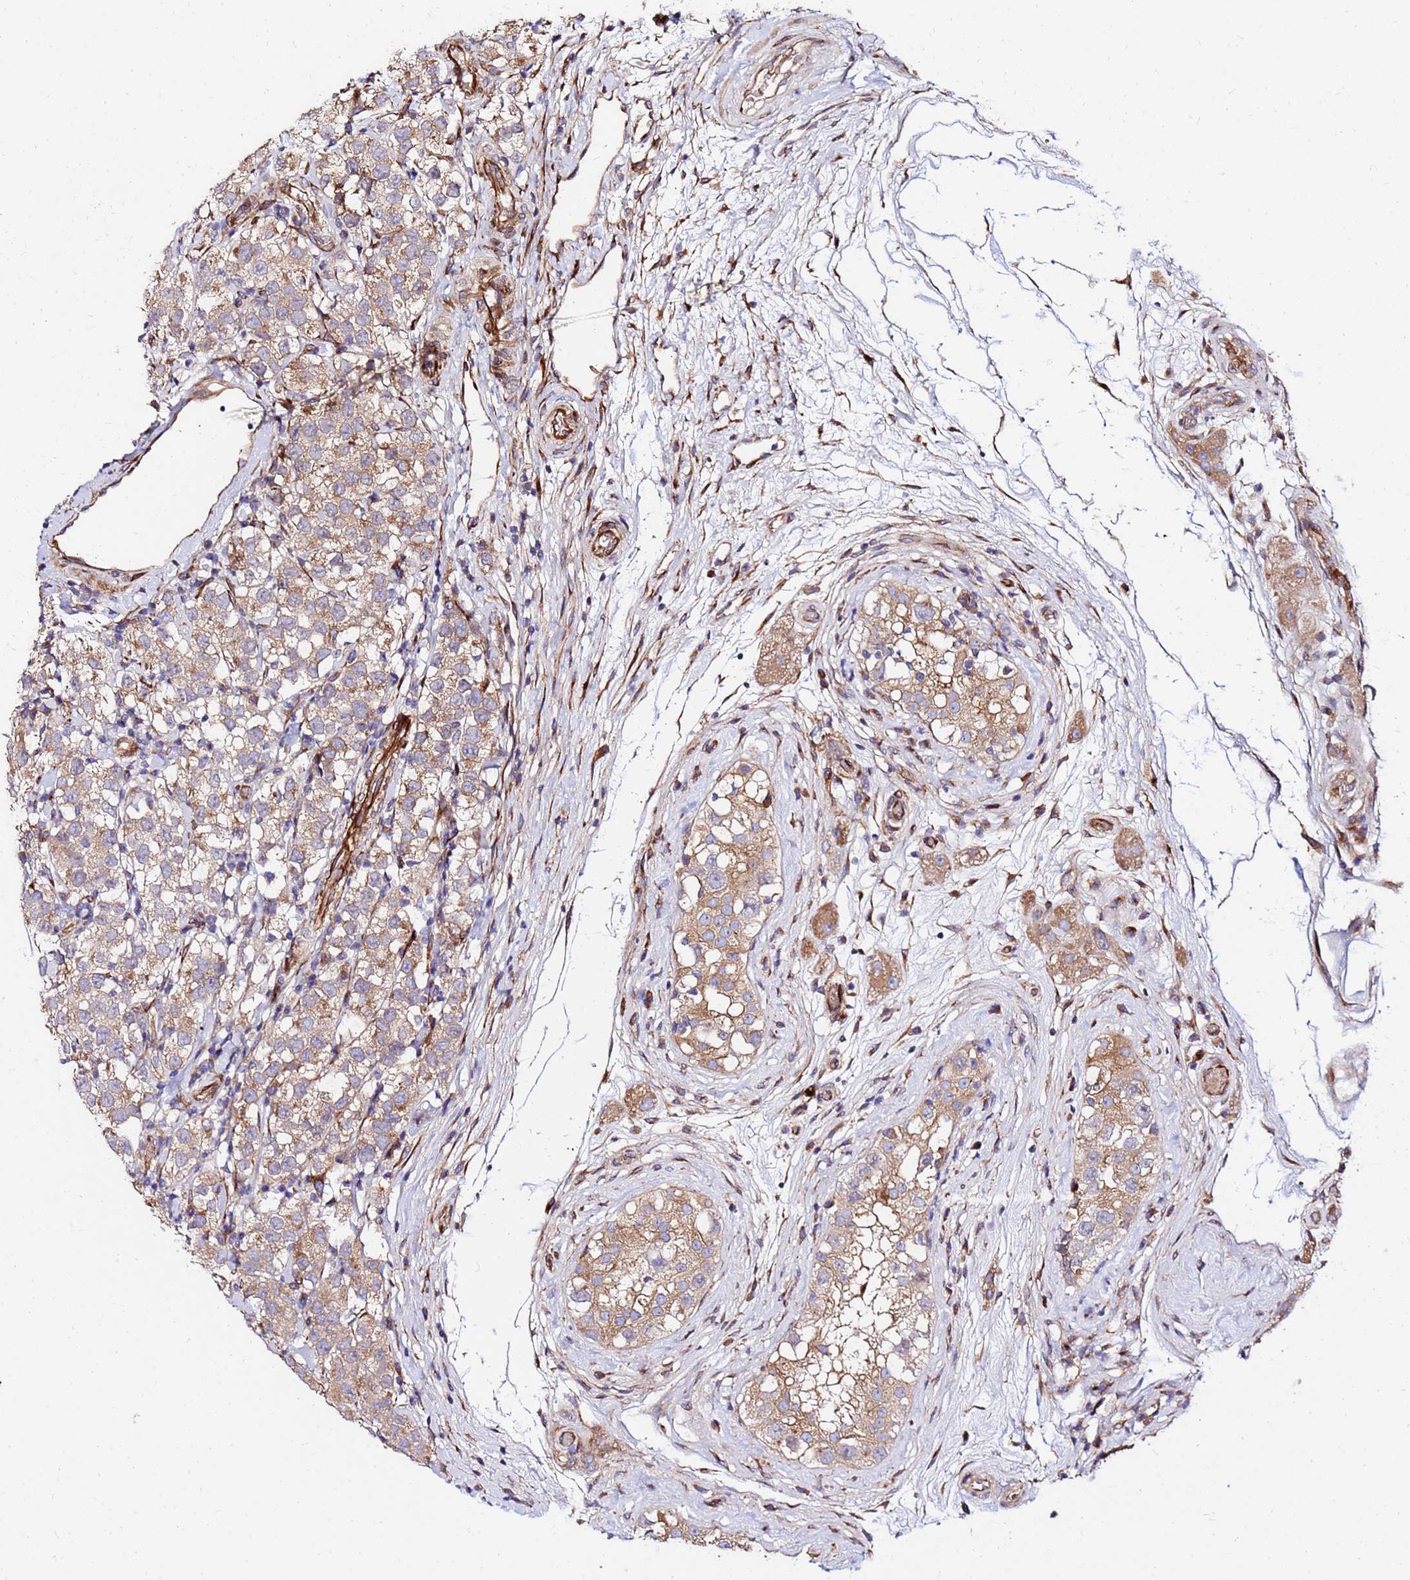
{"staining": {"intensity": "moderate", "quantity": ">75%", "location": "cytoplasmic/membranous"}, "tissue": "testis cancer", "cell_type": "Tumor cells", "image_type": "cancer", "snomed": [{"axis": "morphology", "description": "Seminoma, NOS"}, {"axis": "topography", "description": "Testis"}], "caption": "Immunohistochemistry (DAB (3,3'-diaminobenzidine)) staining of testis cancer (seminoma) reveals moderate cytoplasmic/membranous protein staining in about >75% of tumor cells.", "gene": "WWC2", "patient": {"sex": "male", "age": 34}}